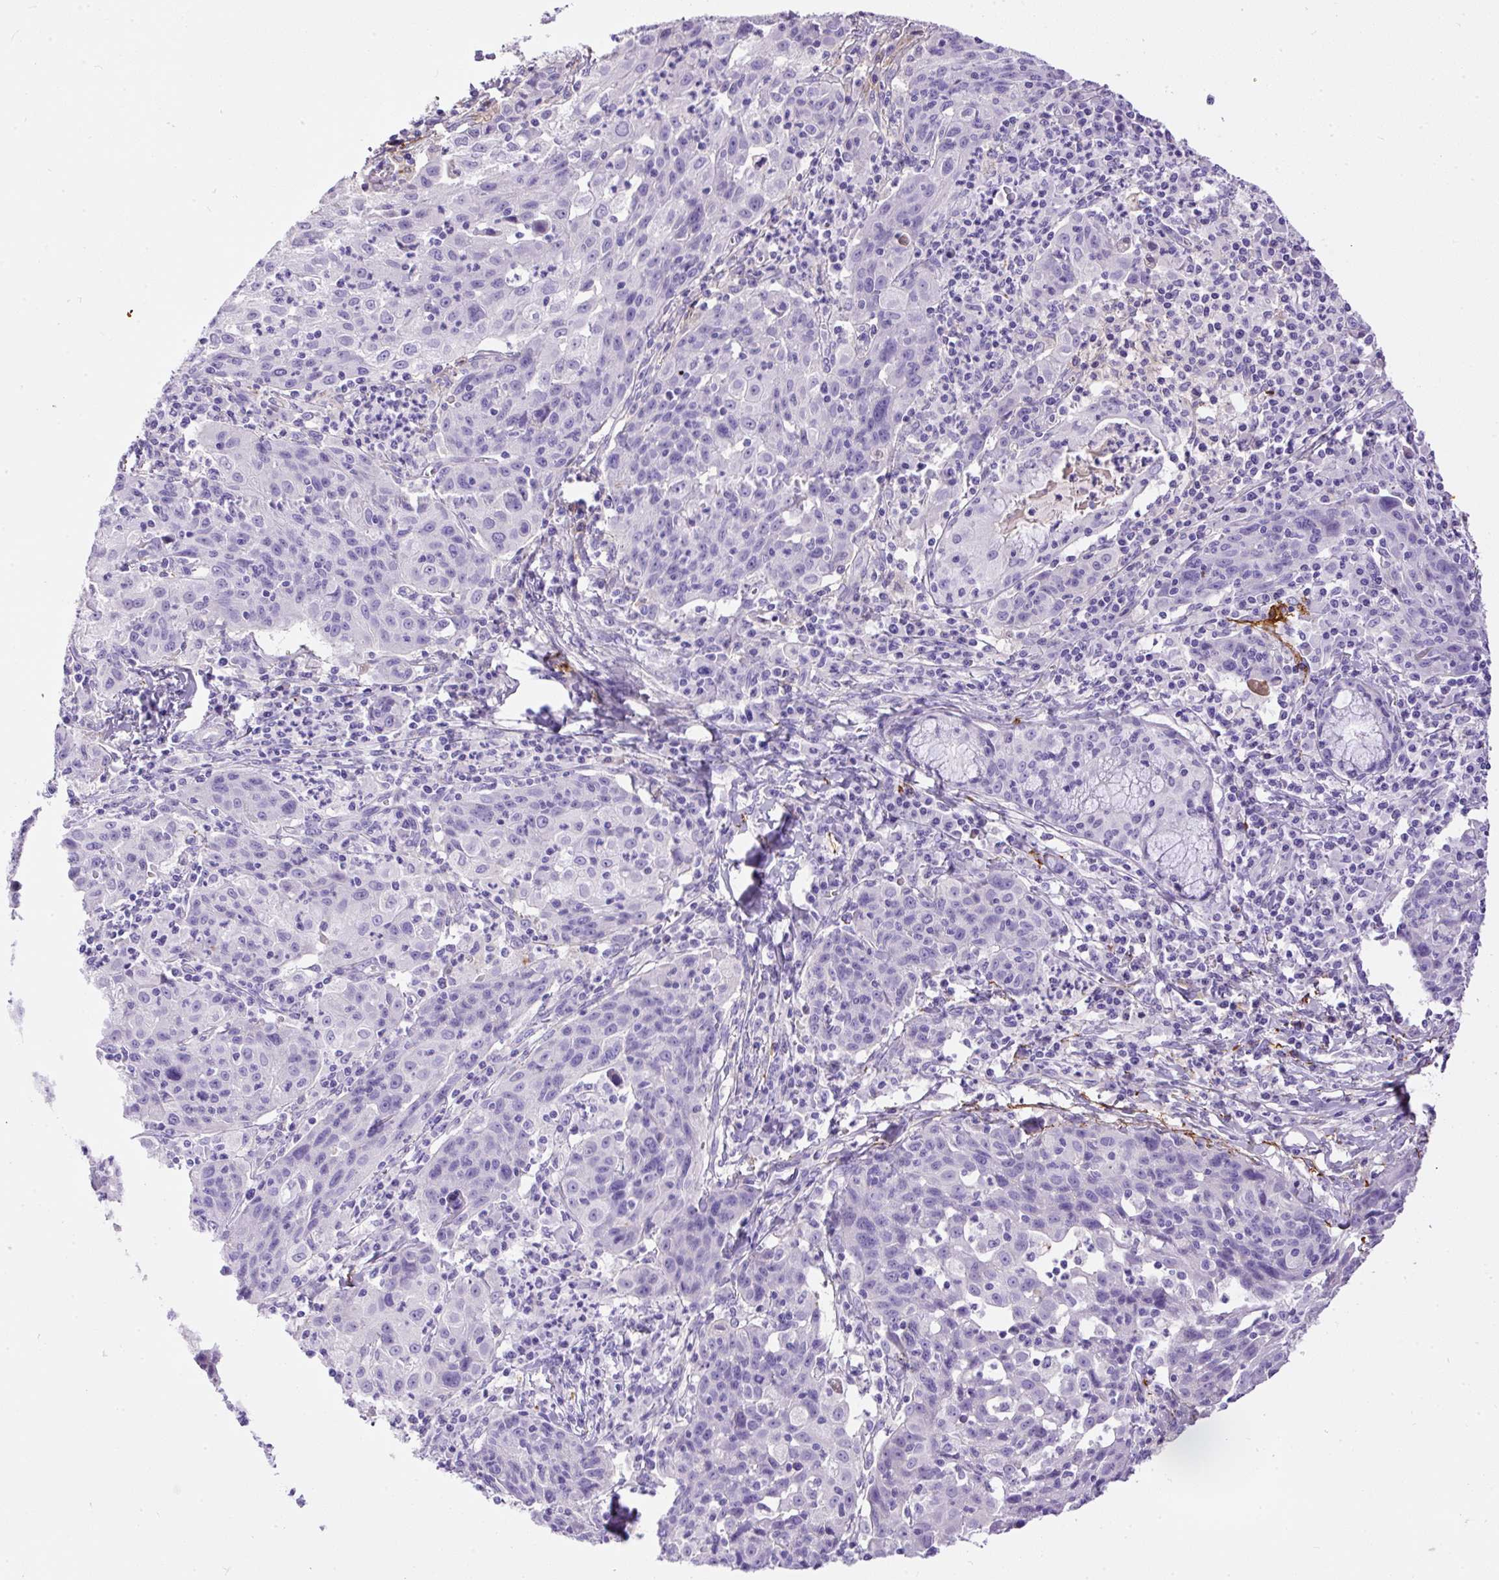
{"staining": {"intensity": "negative", "quantity": "none", "location": "none"}, "tissue": "lung cancer", "cell_type": "Tumor cells", "image_type": "cancer", "snomed": [{"axis": "morphology", "description": "Squamous cell carcinoma, NOS"}, {"axis": "morphology", "description": "Squamous cell carcinoma, metastatic, NOS"}, {"axis": "topography", "description": "Bronchus"}, {"axis": "topography", "description": "Lung"}], "caption": "Protein analysis of lung cancer reveals no significant expression in tumor cells.", "gene": "APCS", "patient": {"sex": "male", "age": 62}}